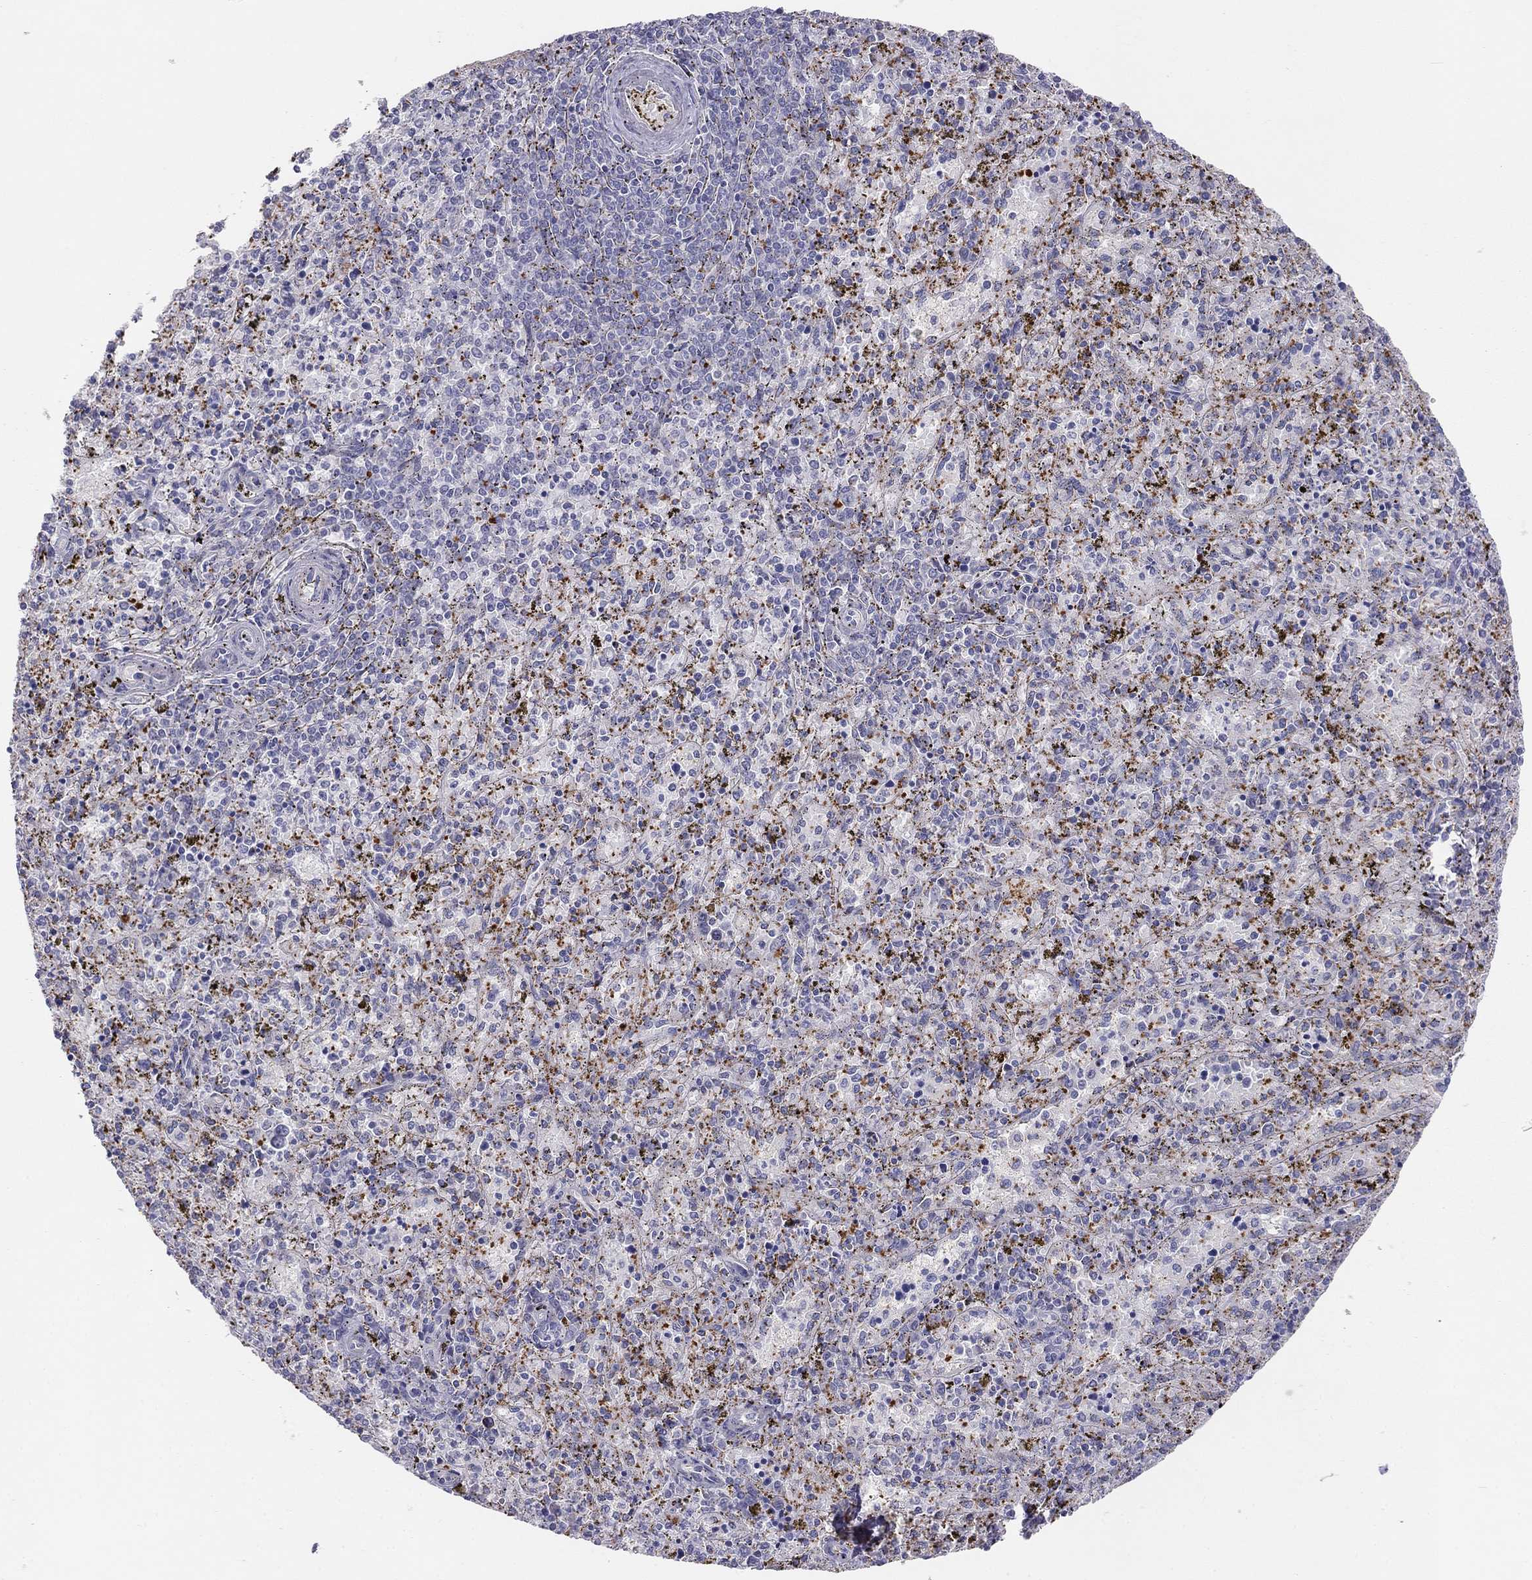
{"staining": {"intensity": "negative", "quantity": "none", "location": "none"}, "tissue": "spleen", "cell_type": "Cells in red pulp", "image_type": "normal", "snomed": [{"axis": "morphology", "description": "Normal tissue, NOS"}, {"axis": "topography", "description": "Spleen"}], "caption": "Cells in red pulp are negative for protein expression in benign human spleen. (Stains: DAB (3,3'-diaminobenzidine) IHC with hematoxylin counter stain, Microscopy: brightfield microscopy at high magnification).", "gene": "MGAT4C", "patient": {"sex": "female", "age": 50}}